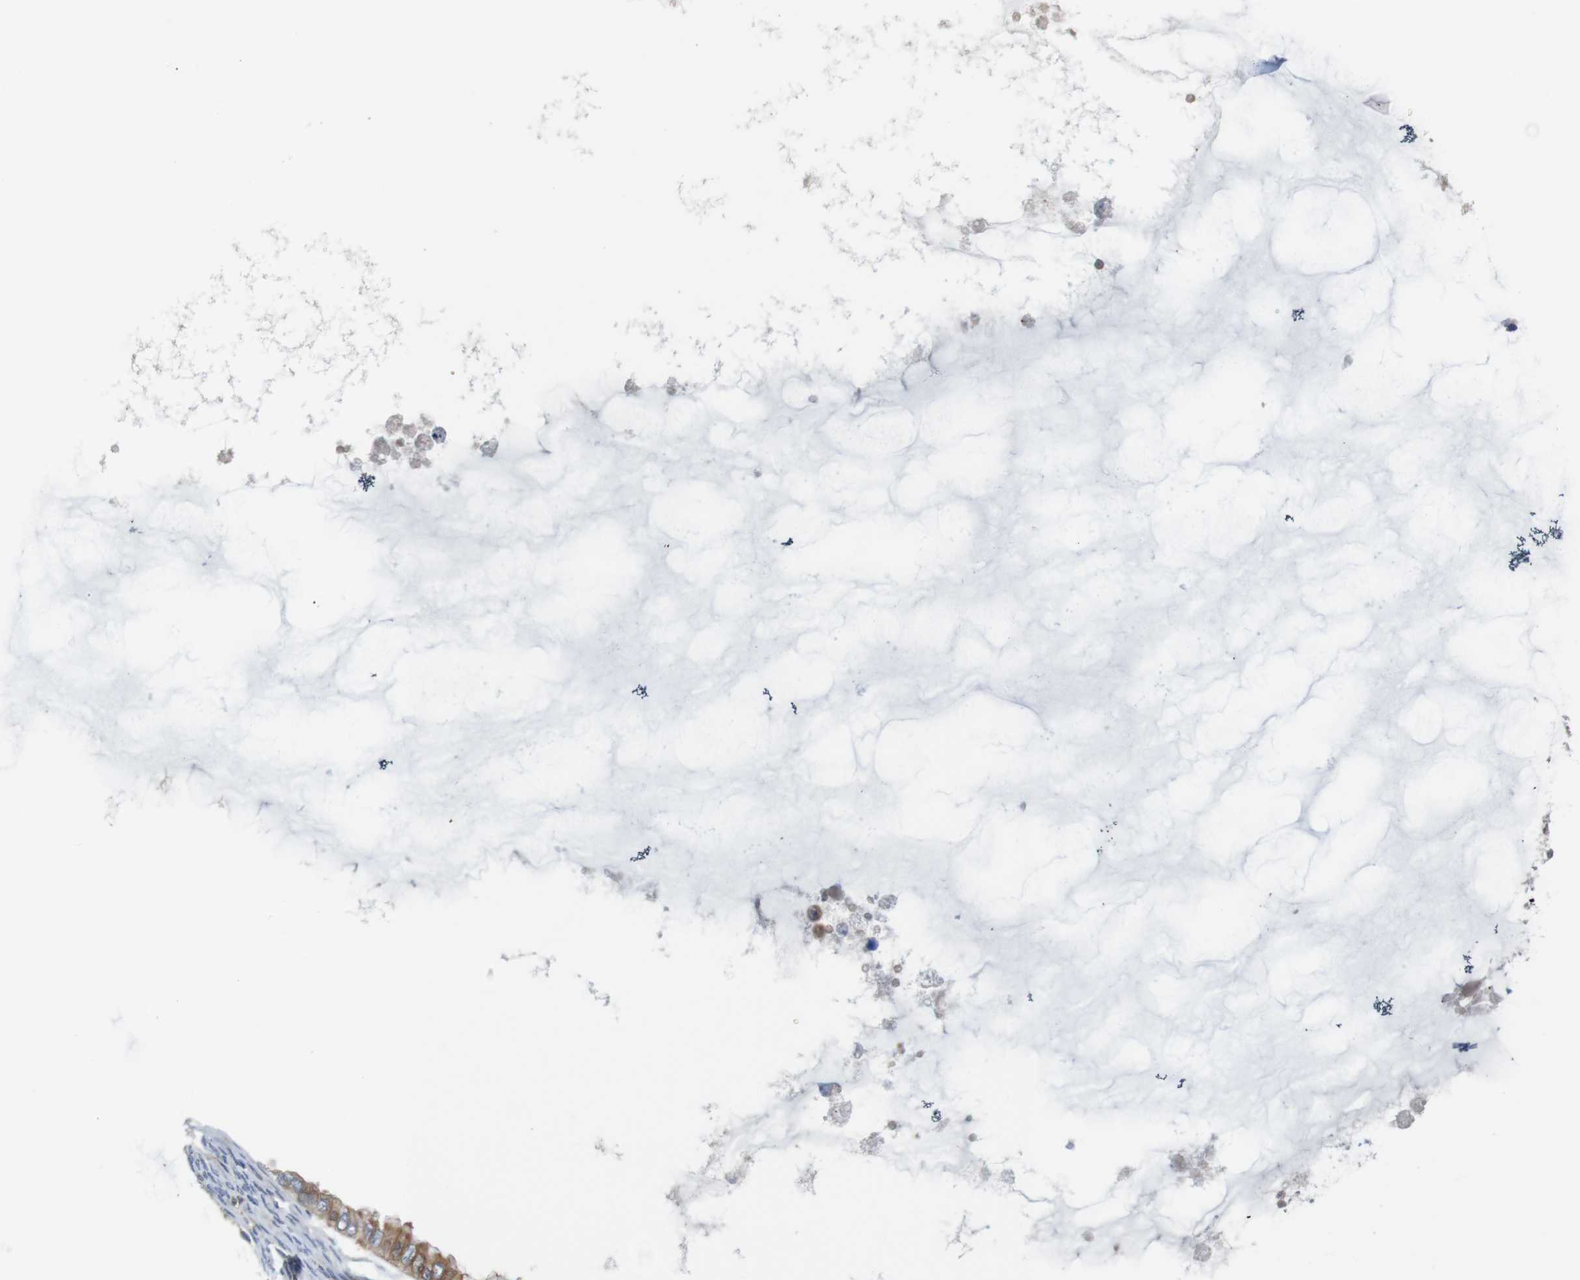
{"staining": {"intensity": "moderate", "quantity": ">75%", "location": "cytoplasmic/membranous"}, "tissue": "ovarian cancer", "cell_type": "Tumor cells", "image_type": "cancer", "snomed": [{"axis": "morphology", "description": "Cystadenocarcinoma, mucinous, NOS"}, {"axis": "topography", "description": "Ovary"}], "caption": "High-magnification brightfield microscopy of ovarian cancer (mucinous cystadenocarcinoma) stained with DAB (brown) and counterstained with hematoxylin (blue). tumor cells exhibit moderate cytoplasmic/membranous expression is present in approximately>75% of cells.", "gene": "PCOLCE2", "patient": {"sex": "female", "age": 80}}